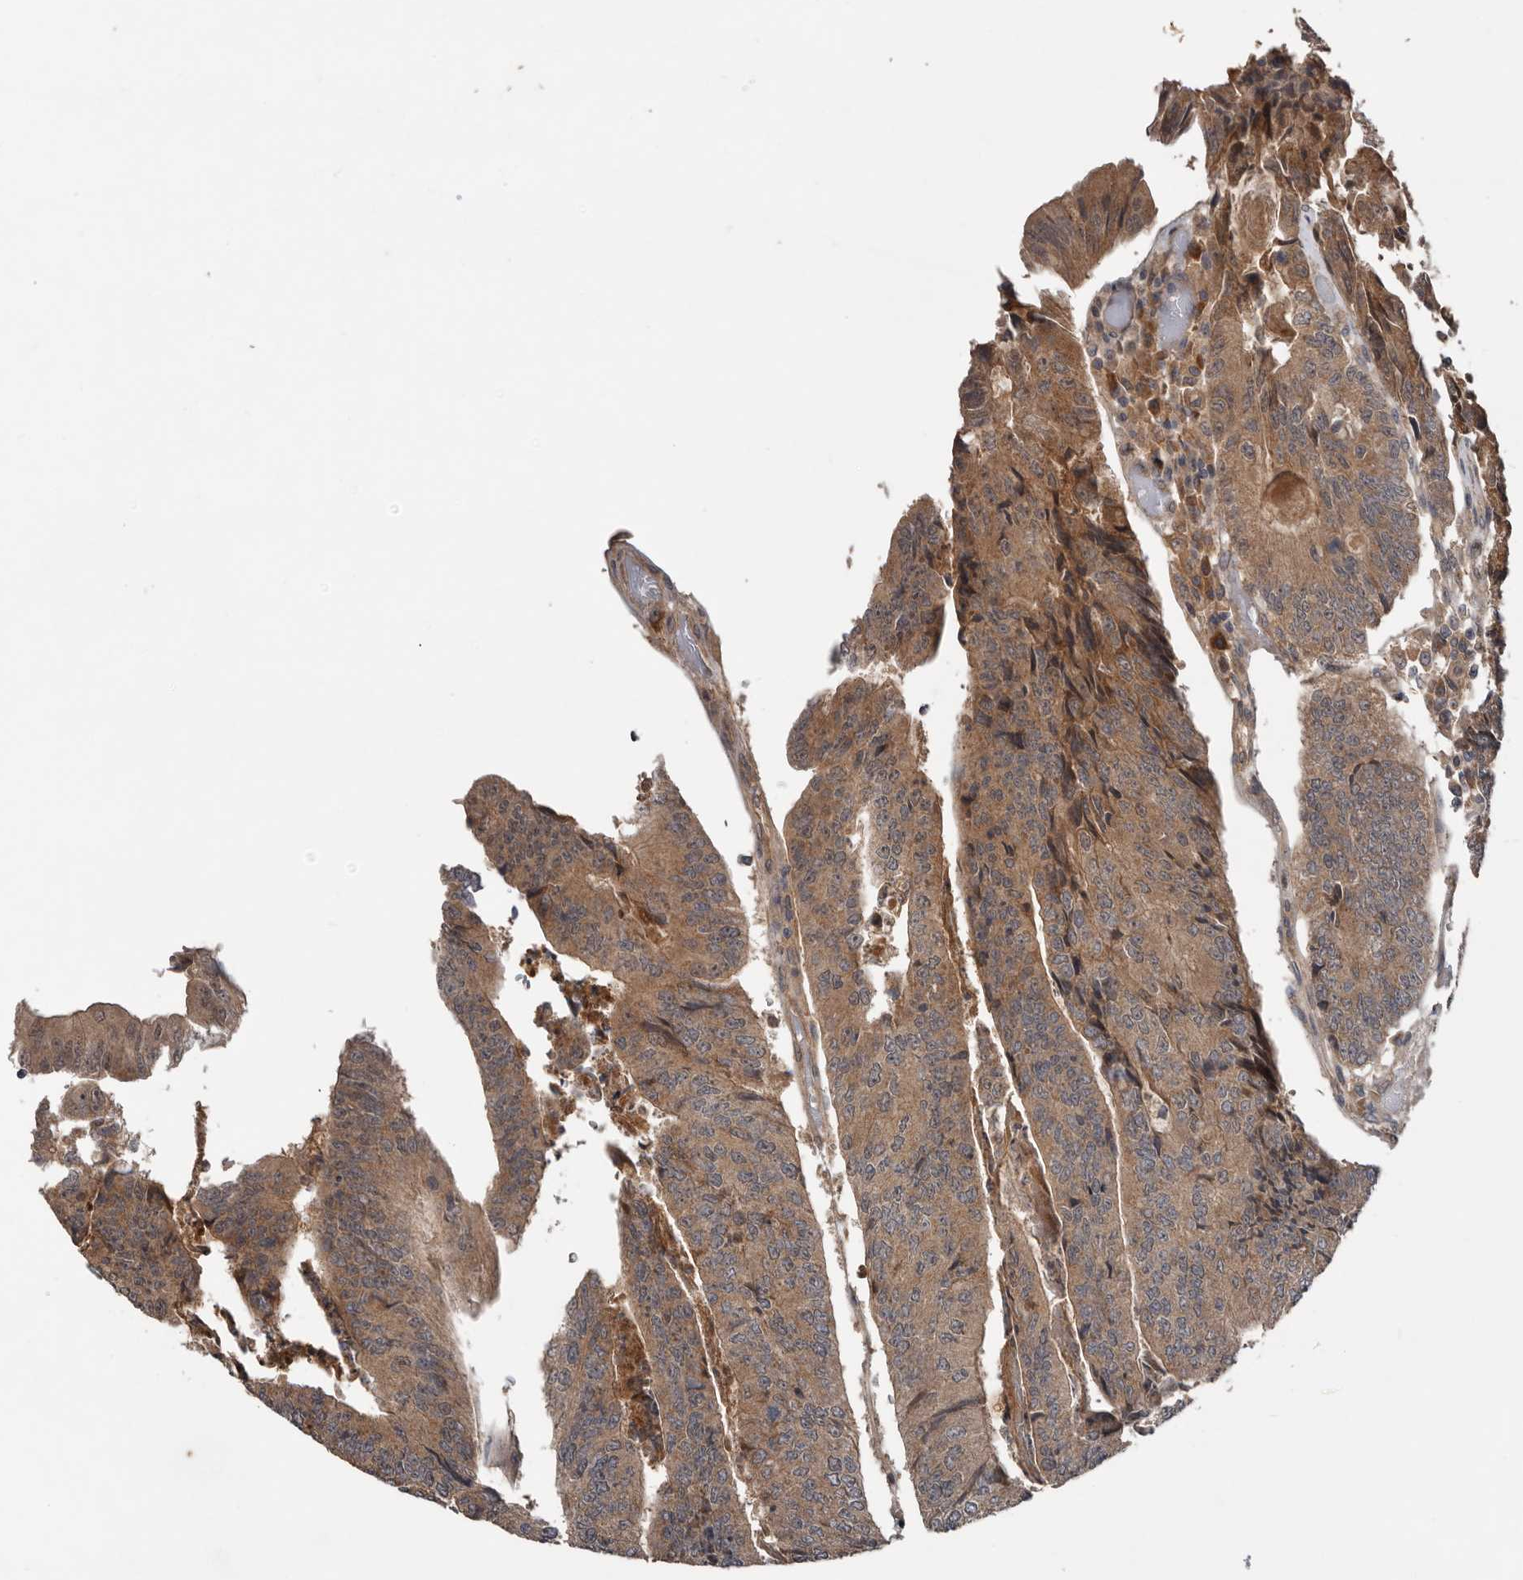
{"staining": {"intensity": "moderate", "quantity": ">75%", "location": "cytoplasmic/membranous"}, "tissue": "colorectal cancer", "cell_type": "Tumor cells", "image_type": "cancer", "snomed": [{"axis": "morphology", "description": "Adenocarcinoma, NOS"}, {"axis": "topography", "description": "Colon"}], "caption": "Adenocarcinoma (colorectal) stained with DAB immunohistochemistry (IHC) demonstrates medium levels of moderate cytoplasmic/membranous positivity in about >75% of tumor cells. (DAB = brown stain, brightfield microscopy at high magnification).", "gene": "DNAJB4", "patient": {"sex": "female", "age": 67}}